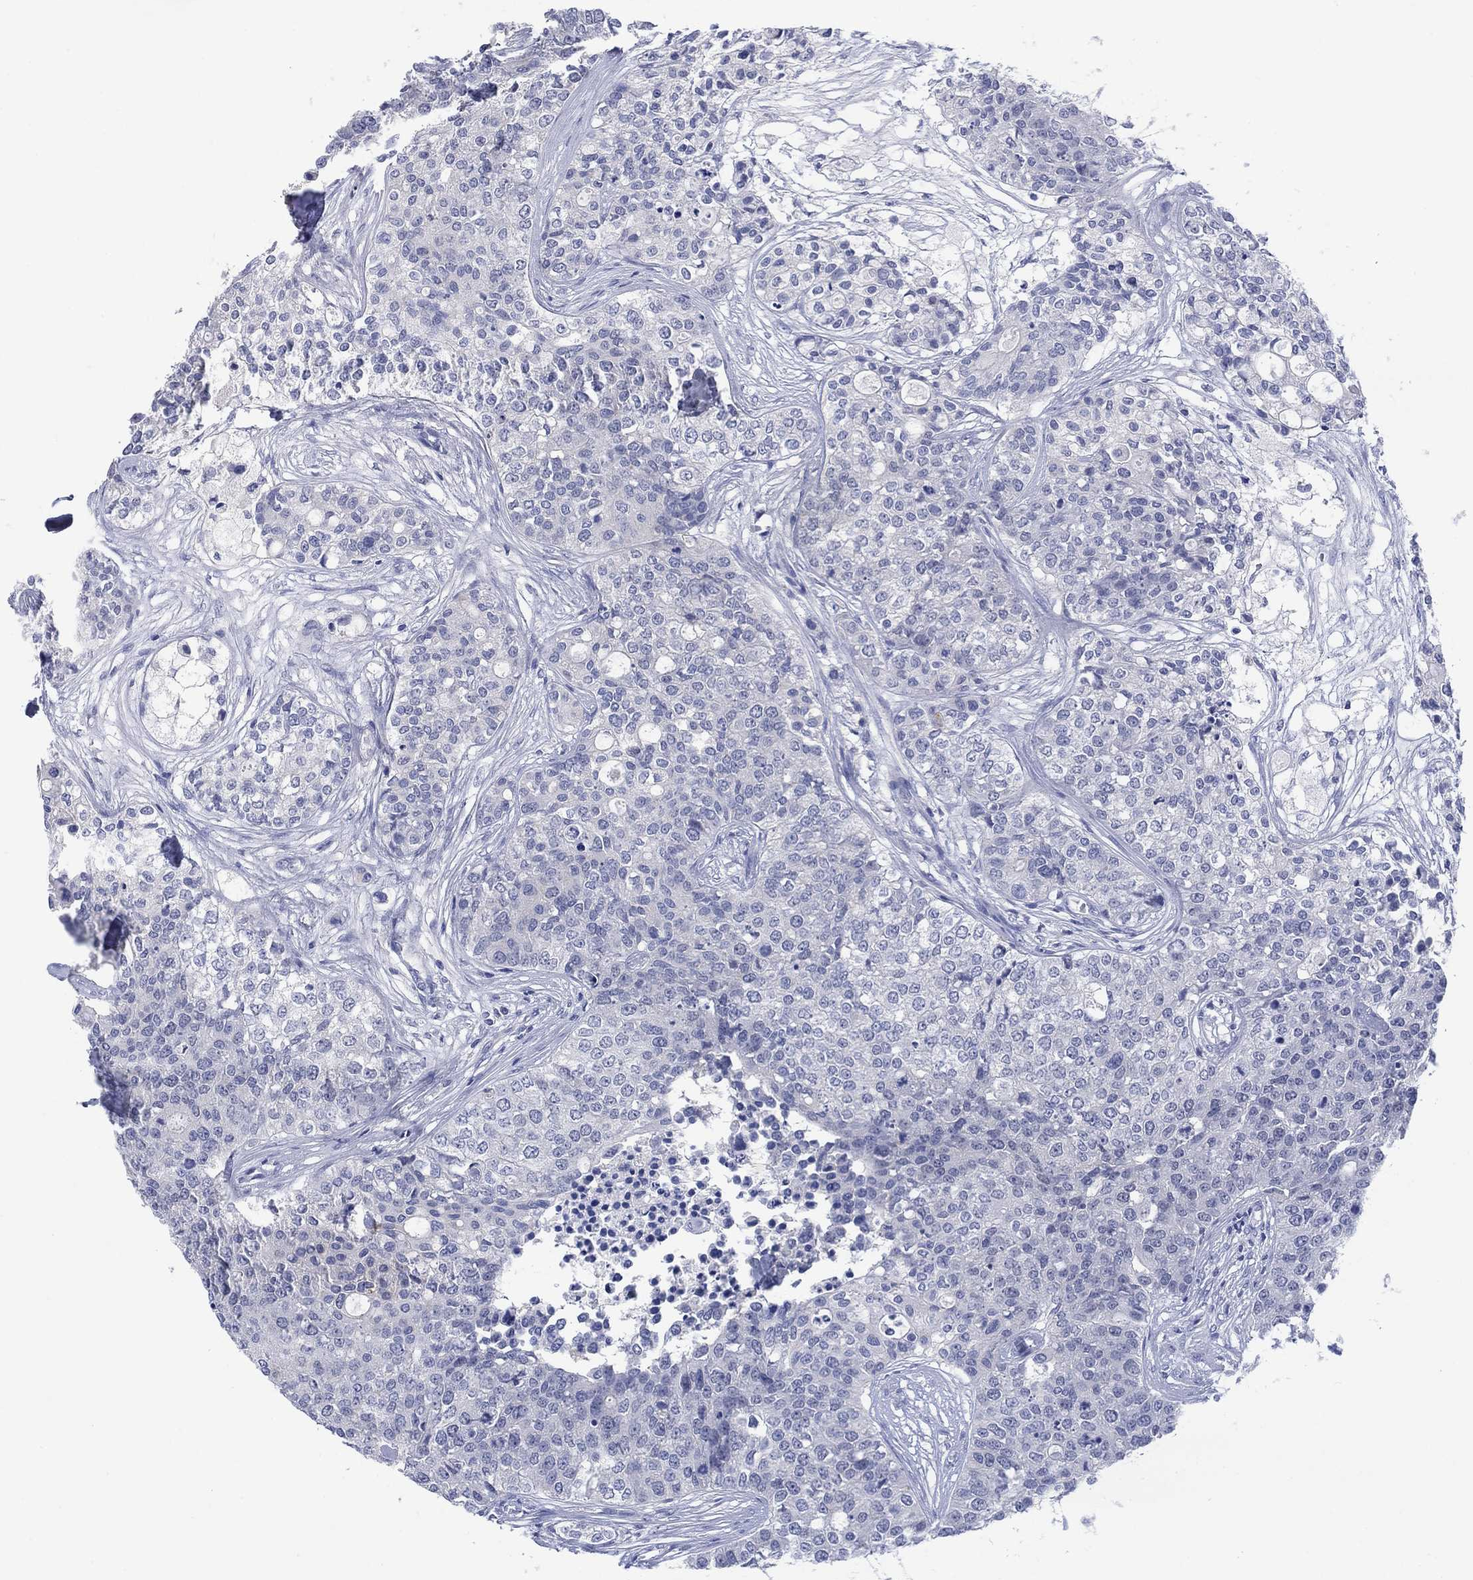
{"staining": {"intensity": "negative", "quantity": "none", "location": "none"}, "tissue": "carcinoid", "cell_type": "Tumor cells", "image_type": "cancer", "snomed": [{"axis": "morphology", "description": "Carcinoid, malignant, NOS"}, {"axis": "topography", "description": "Colon"}], "caption": "Immunohistochemistry image of neoplastic tissue: malignant carcinoid stained with DAB reveals no significant protein positivity in tumor cells.", "gene": "FER1L6", "patient": {"sex": "male", "age": 81}}